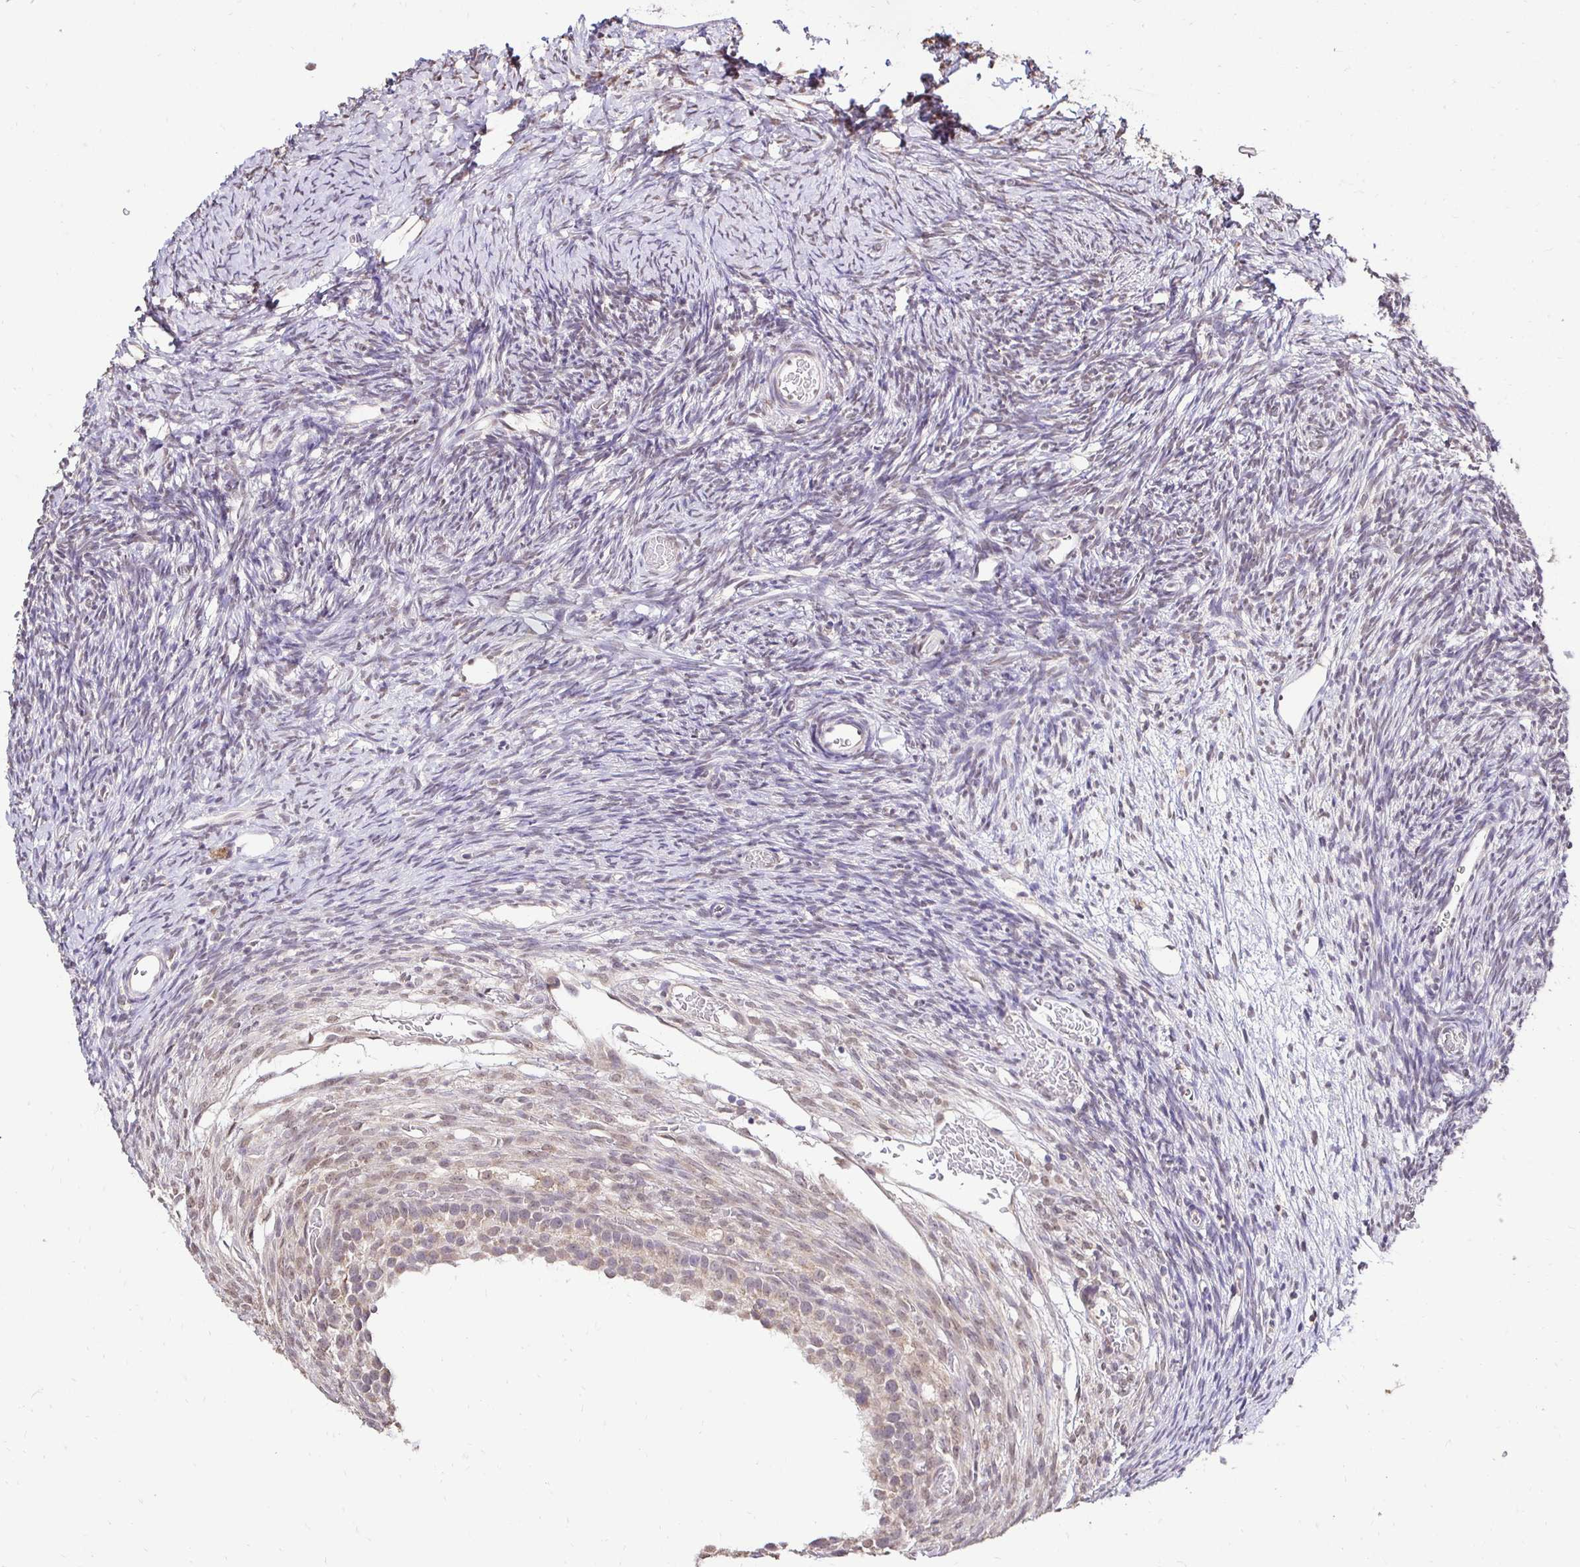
{"staining": {"intensity": "negative", "quantity": "none", "location": "none"}, "tissue": "ovary", "cell_type": "Follicle cells", "image_type": "normal", "snomed": [{"axis": "morphology", "description": "Normal tissue, NOS"}, {"axis": "topography", "description": "Ovary"}], "caption": "This is an immunohistochemistry histopathology image of benign human ovary. There is no staining in follicle cells.", "gene": "RHEBL1", "patient": {"sex": "female", "age": 39}}